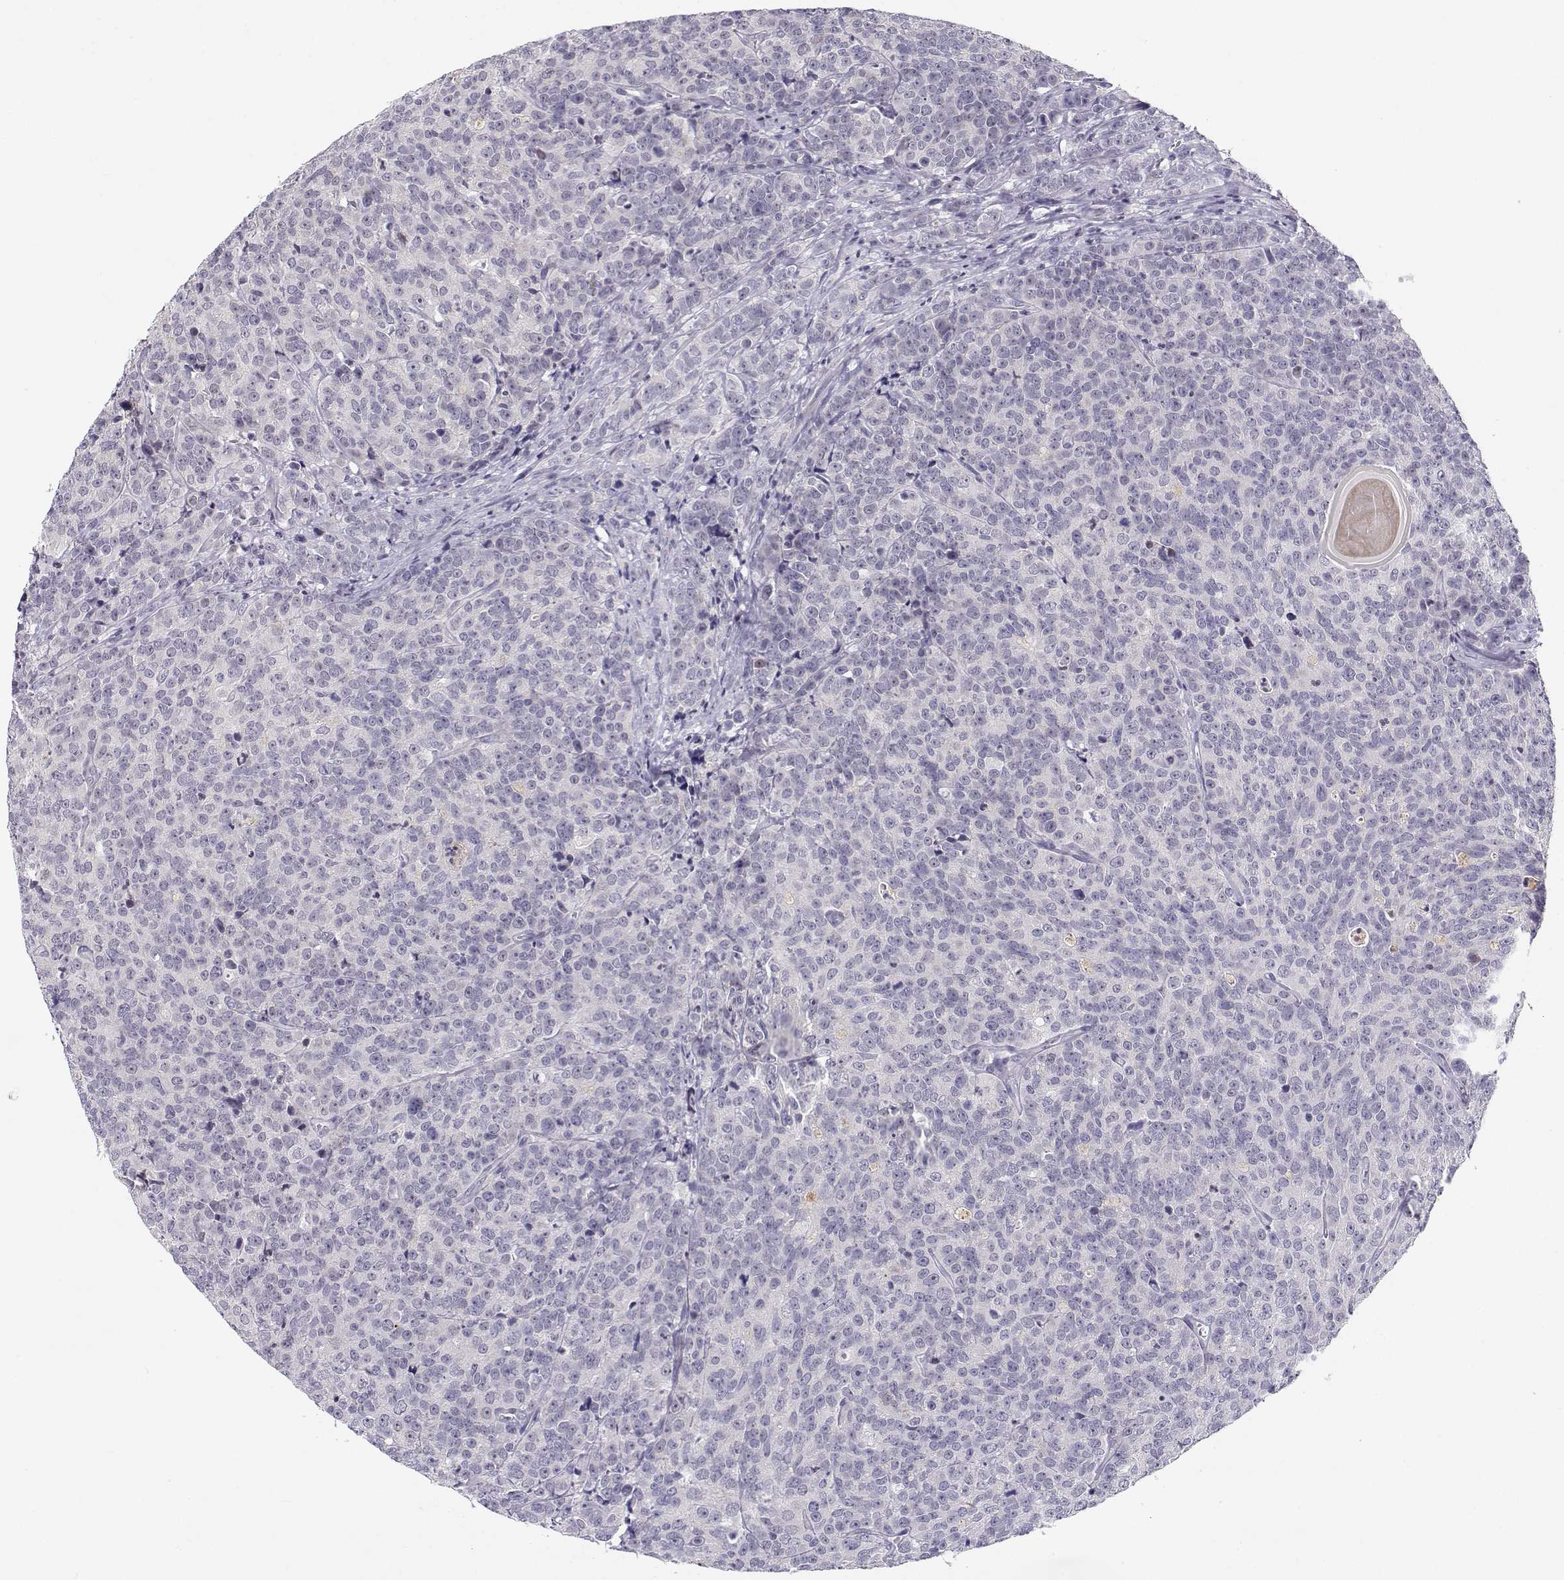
{"staining": {"intensity": "negative", "quantity": "none", "location": "none"}, "tissue": "prostate cancer", "cell_type": "Tumor cells", "image_type": "cancer", "snomed": [{"axis": "morphology", "description": "Adenocarcinoma, NOS"}, {"axis": "topography", "description": "Prostate"}], "caption": "Immunohistochemistry (IHC) histopathology image of prostate cancer stained for a protein (brown), which reveals no staining in tumor cells.", "gene": "DDX25", "patient": {"sex": "male", "age": 67}}